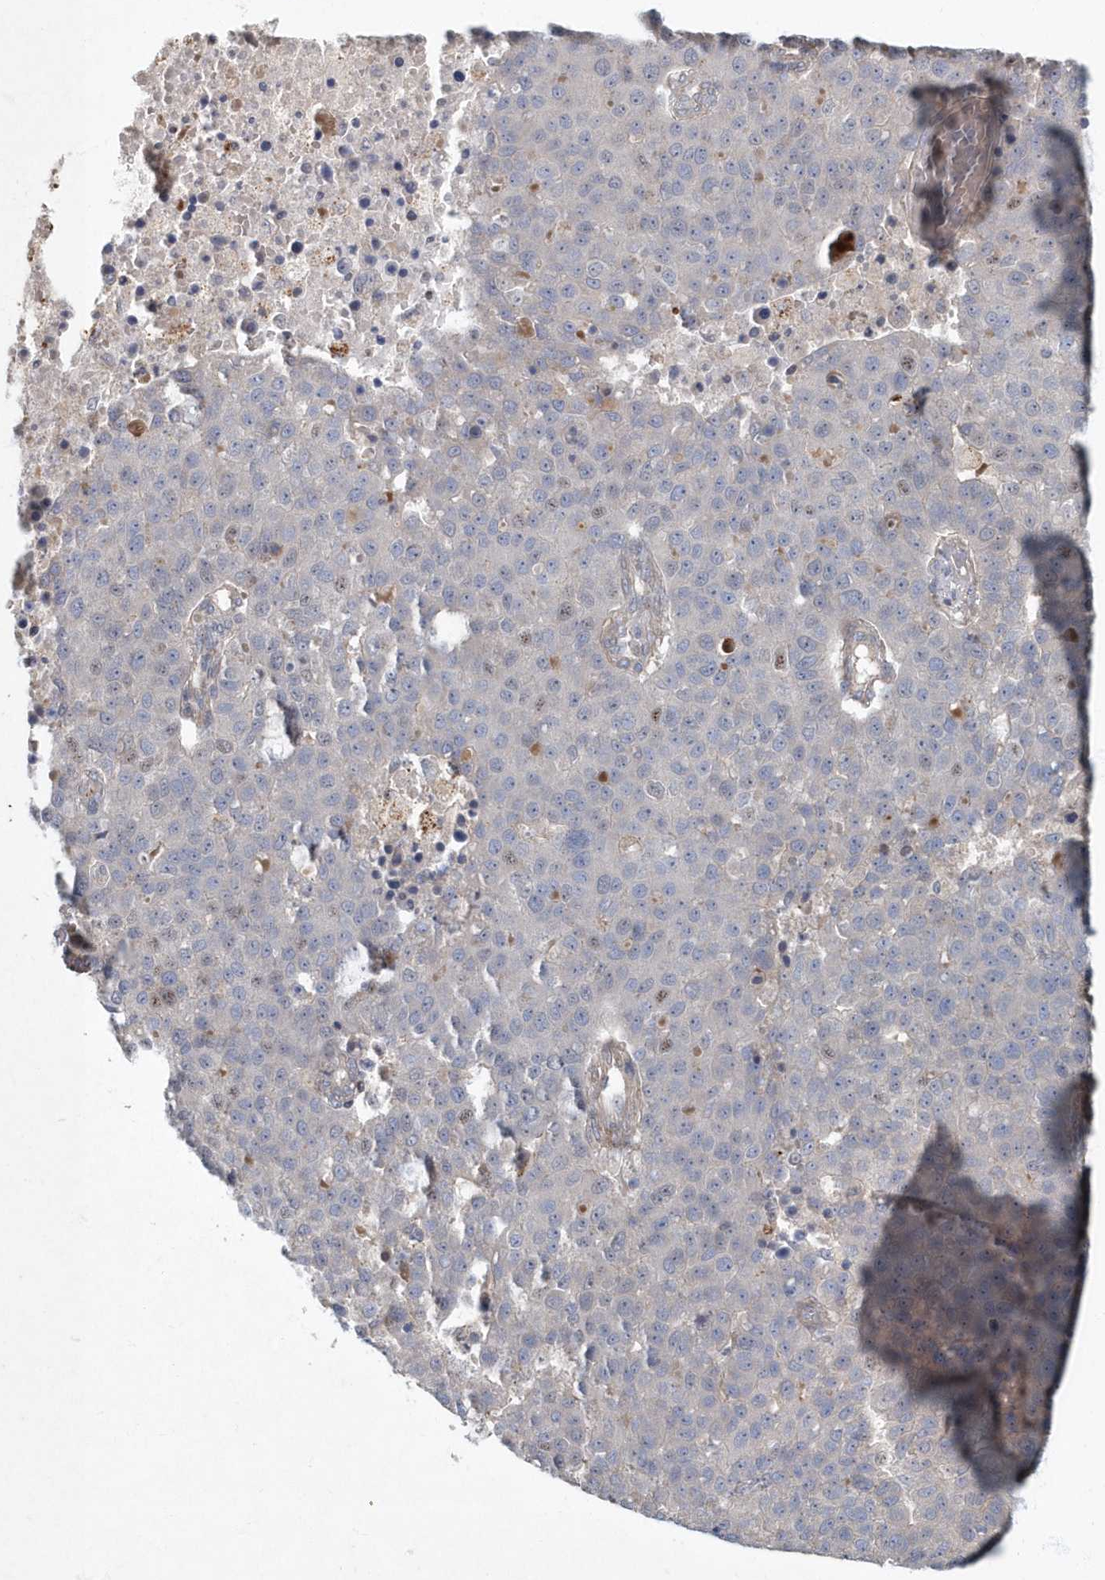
{"staining": {"intensity": "negative", "quantity": "none", "location": "none"}, "tissue": "pancreatic cancer", "cell_type": "Tumor cells", "image_type": "cancer", "snomed": [{"axis": "morphology", "description": "Adenocarcinoma, NOS"}, {"axis": "topography", "description": "Pancreas"}], "caption": "Protein analysis of pancreatic adenocarcinoma displays no significant expression in tumor cells.", "gene": "ARHGEF38", "patient": {"sex": "female", "age": 61}}